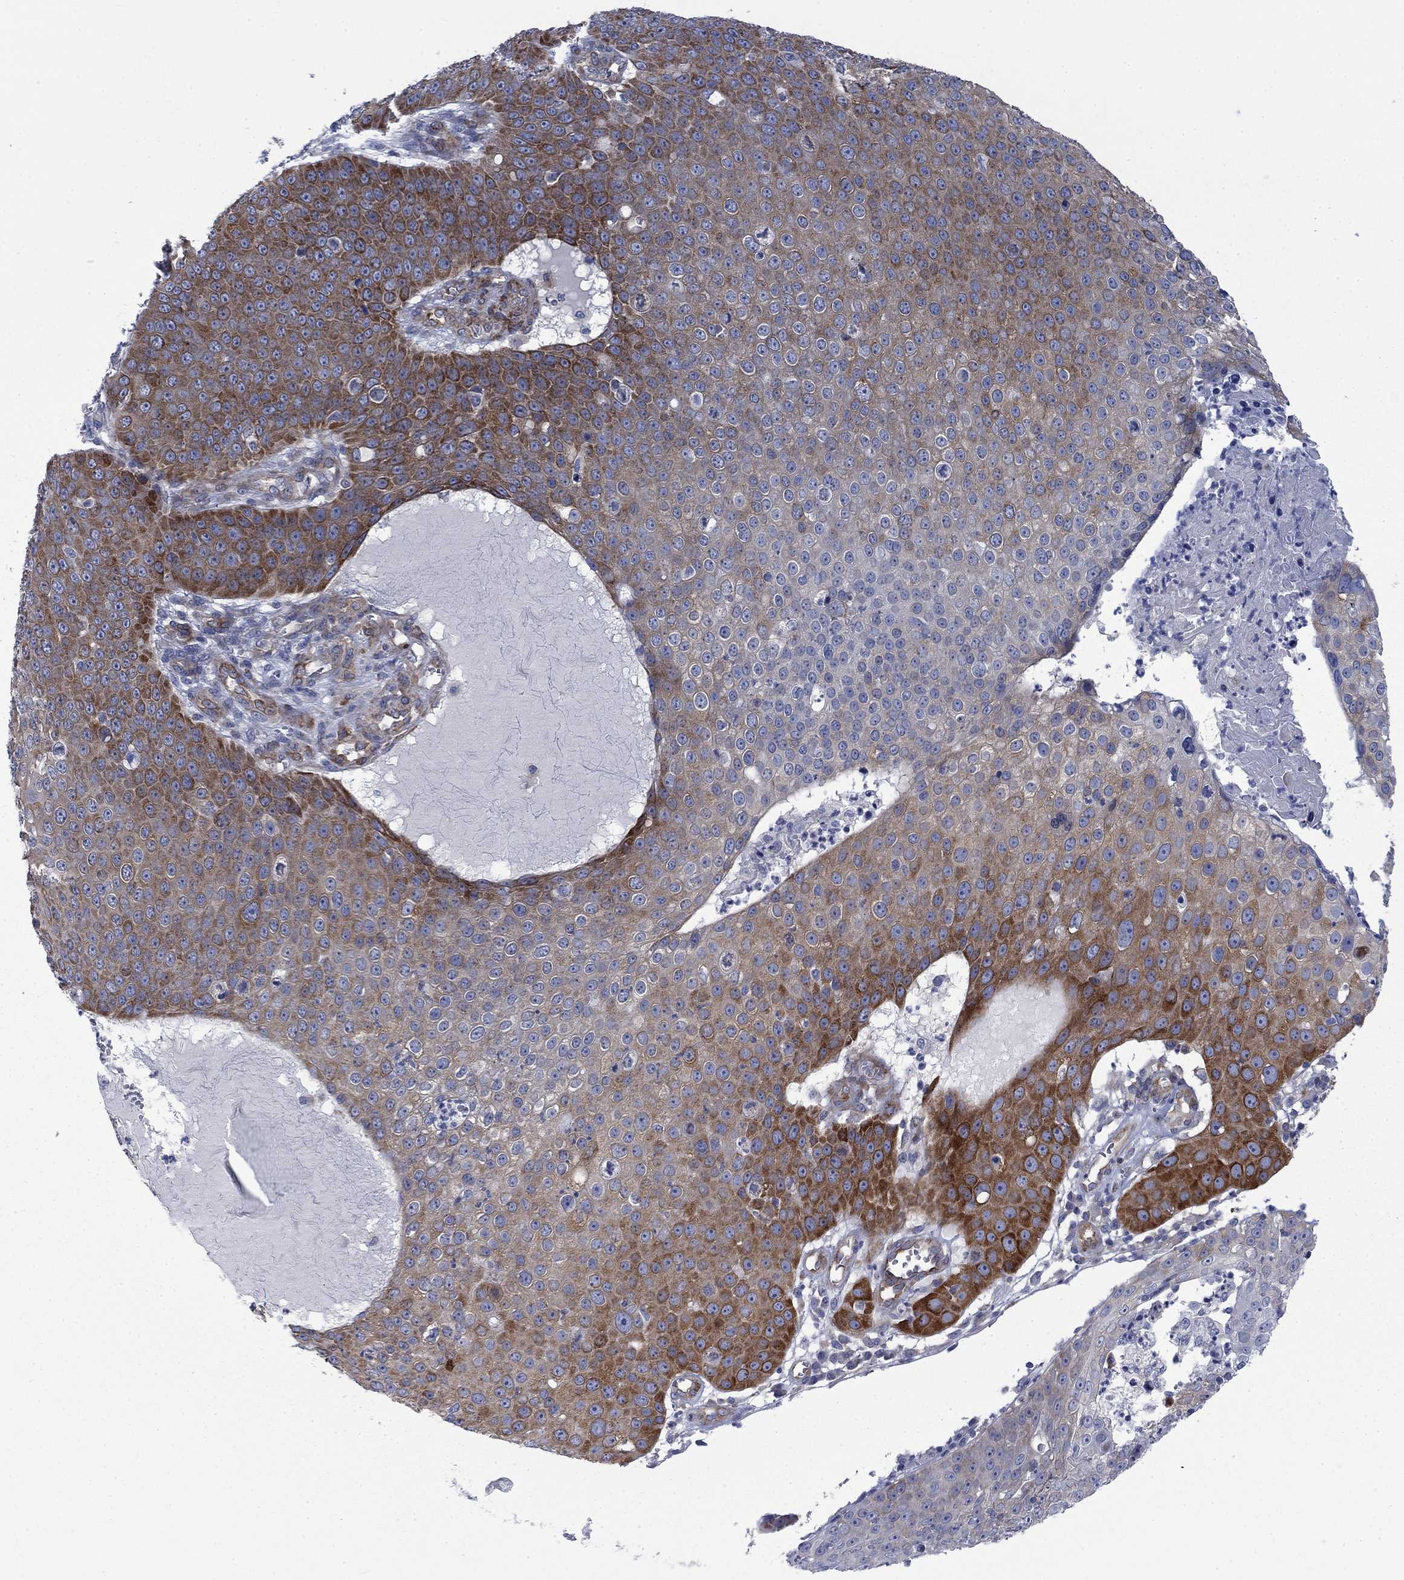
{"staining": {"intensity": "strong", "quantity": "25%-75%", "location": "cytoplasmic/membranous"}, "tissue": "skin cancer", "cell_type": "Tumor cells", "image_type": "cancer", "snomed": [{"axis": "morphology", "description": "Squamous cell carcinoma, NOS"}, {"axis": "topography", "description": "Skin"}], "caption": "Immunohistochemical staining of skin cancer (squamous cell carcinoma) demonstrates high levels of strong cytoplasmic/membranous protein positivity in approximately 25%-75% of tumor cells.", "gene": "FXR1", "patient": {"sex": "male", "age": 71}}